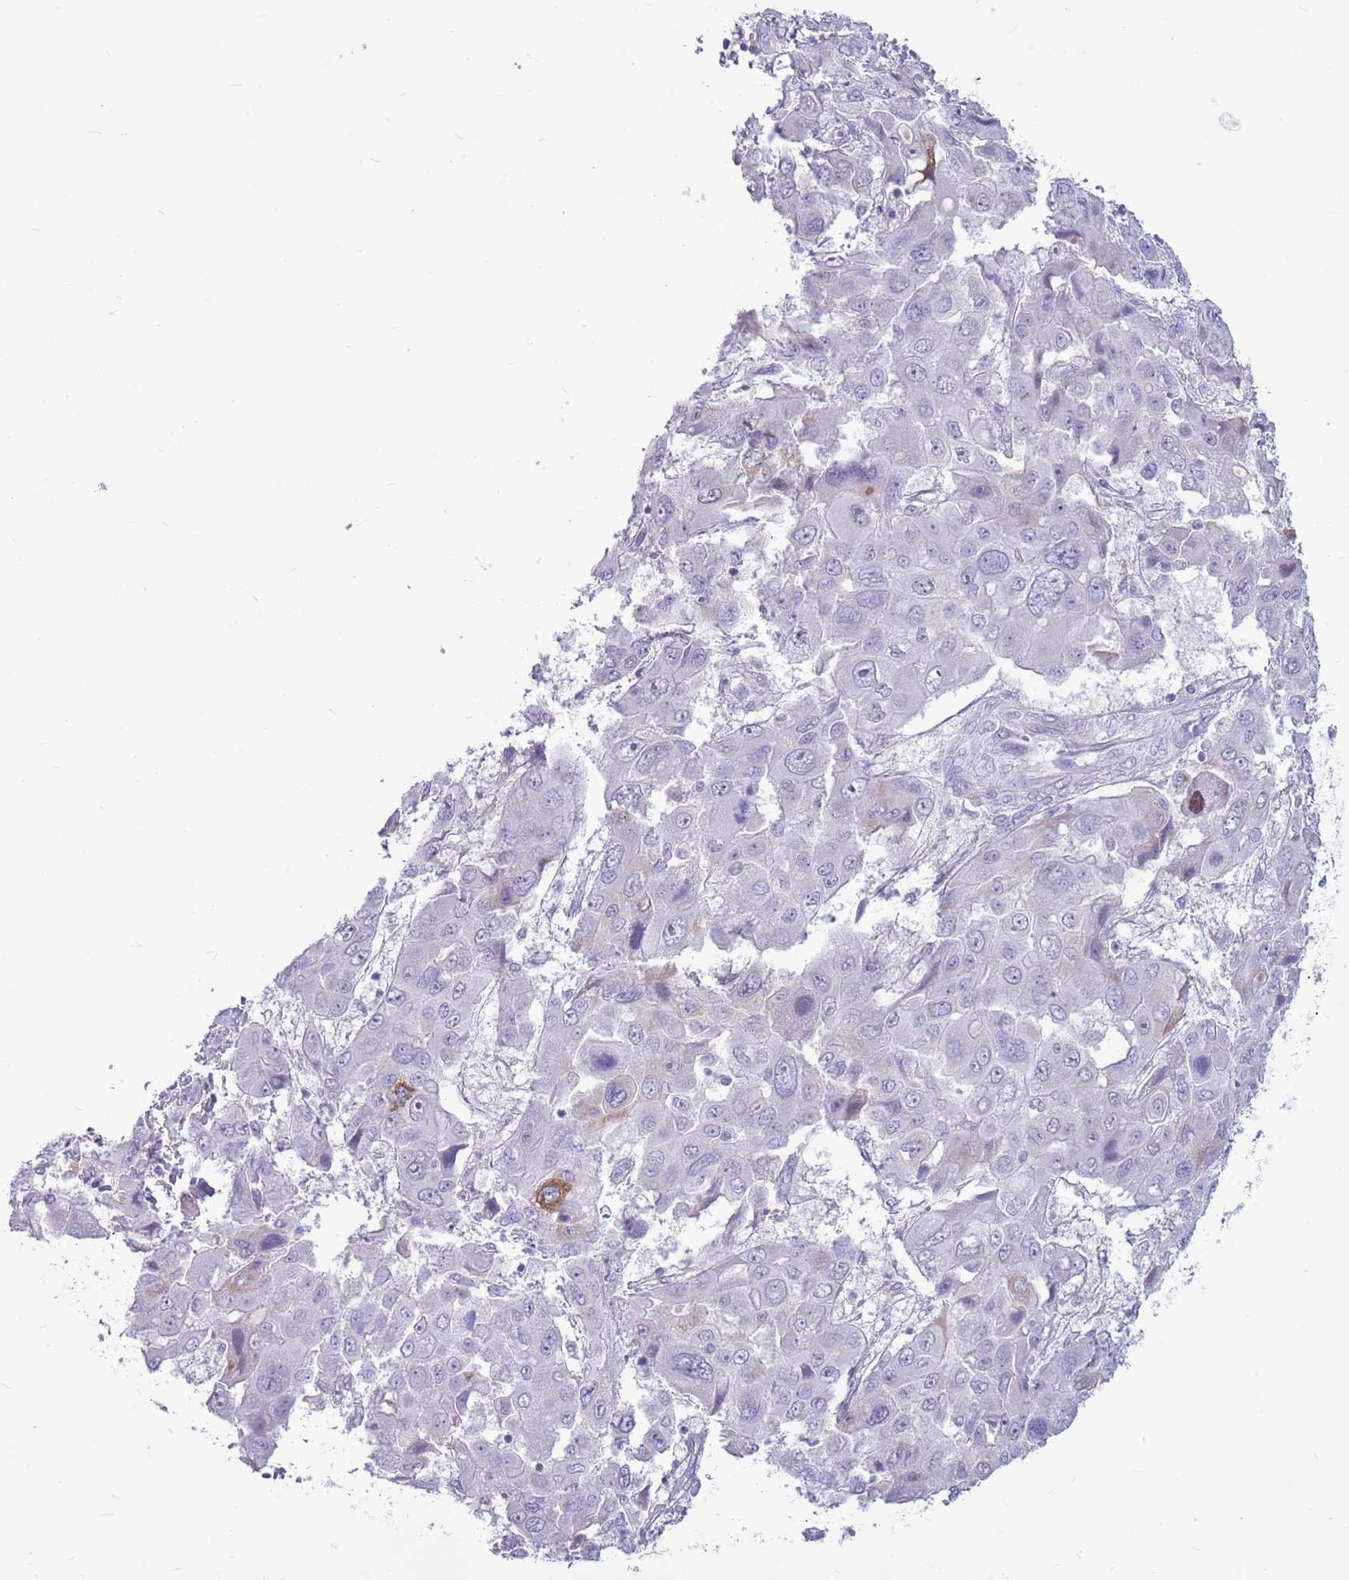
{"staining": {"intensity": "negative", "quantity": "none", "location": "none"}, "tissue": "liver cancer", "cell_type": "Tumor cells", "image_type": "cancer", "snomed": [{"axis": "morphology", "description": "Cholangiocarcinoma"}, {"axis": "topography", "description": "Liver"}], "caption": "IHC of liver cancer (cholangiocarcinoma) displays no expression in tumor cells. The staining is performed using DAB brown chromogen with nuclei counter-stained in using hematoxylin.", "gene": "ZNF425", "patient": {"sex": "male", "age": 67}}